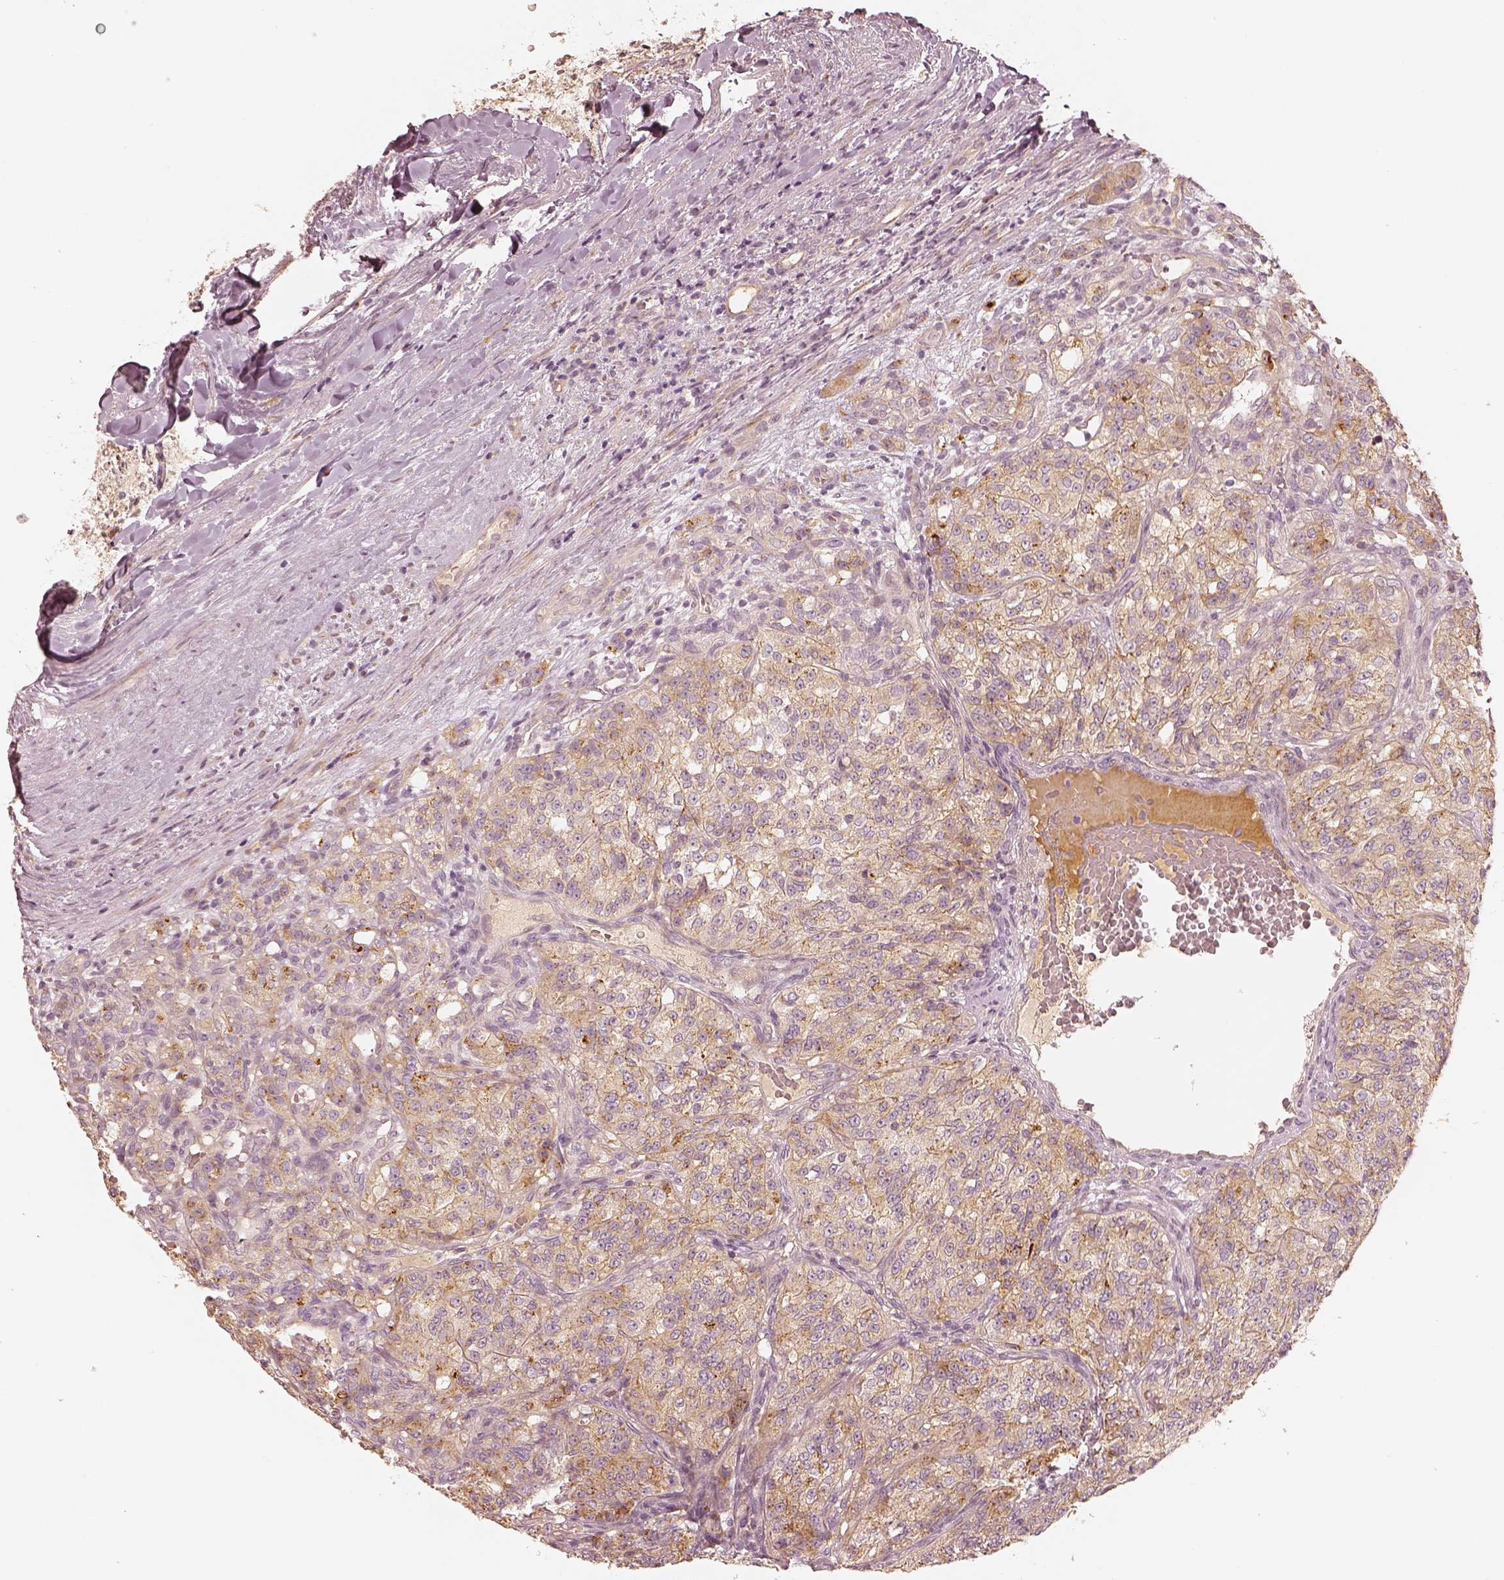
{"staining": {"intensity": "weak", "quantity": "25%-75%", "location": "cytoplasmic/membranous"}, "tissue": "renal cancer", "cell_type": "Tumor cells", "image_type": "cancer", "snomed": [{"axis": "morphology", "description": "Adenocarcinoma, NOS"}, {"axis": "topography", "description": "Kidney"}], "caption": "Immunohistochemistry histopathology image of neoplastic tissue: renal cancer stained using immunohistochemistry (IHC) reveals low levels of weak protein expression localized specifically in the cytoplasmic/membranous of tumor cells, appearing as a cytoplasmic/membranous brown color.", "gene": "GORASP2", "patient": {"sex": "female", "age": 63}}